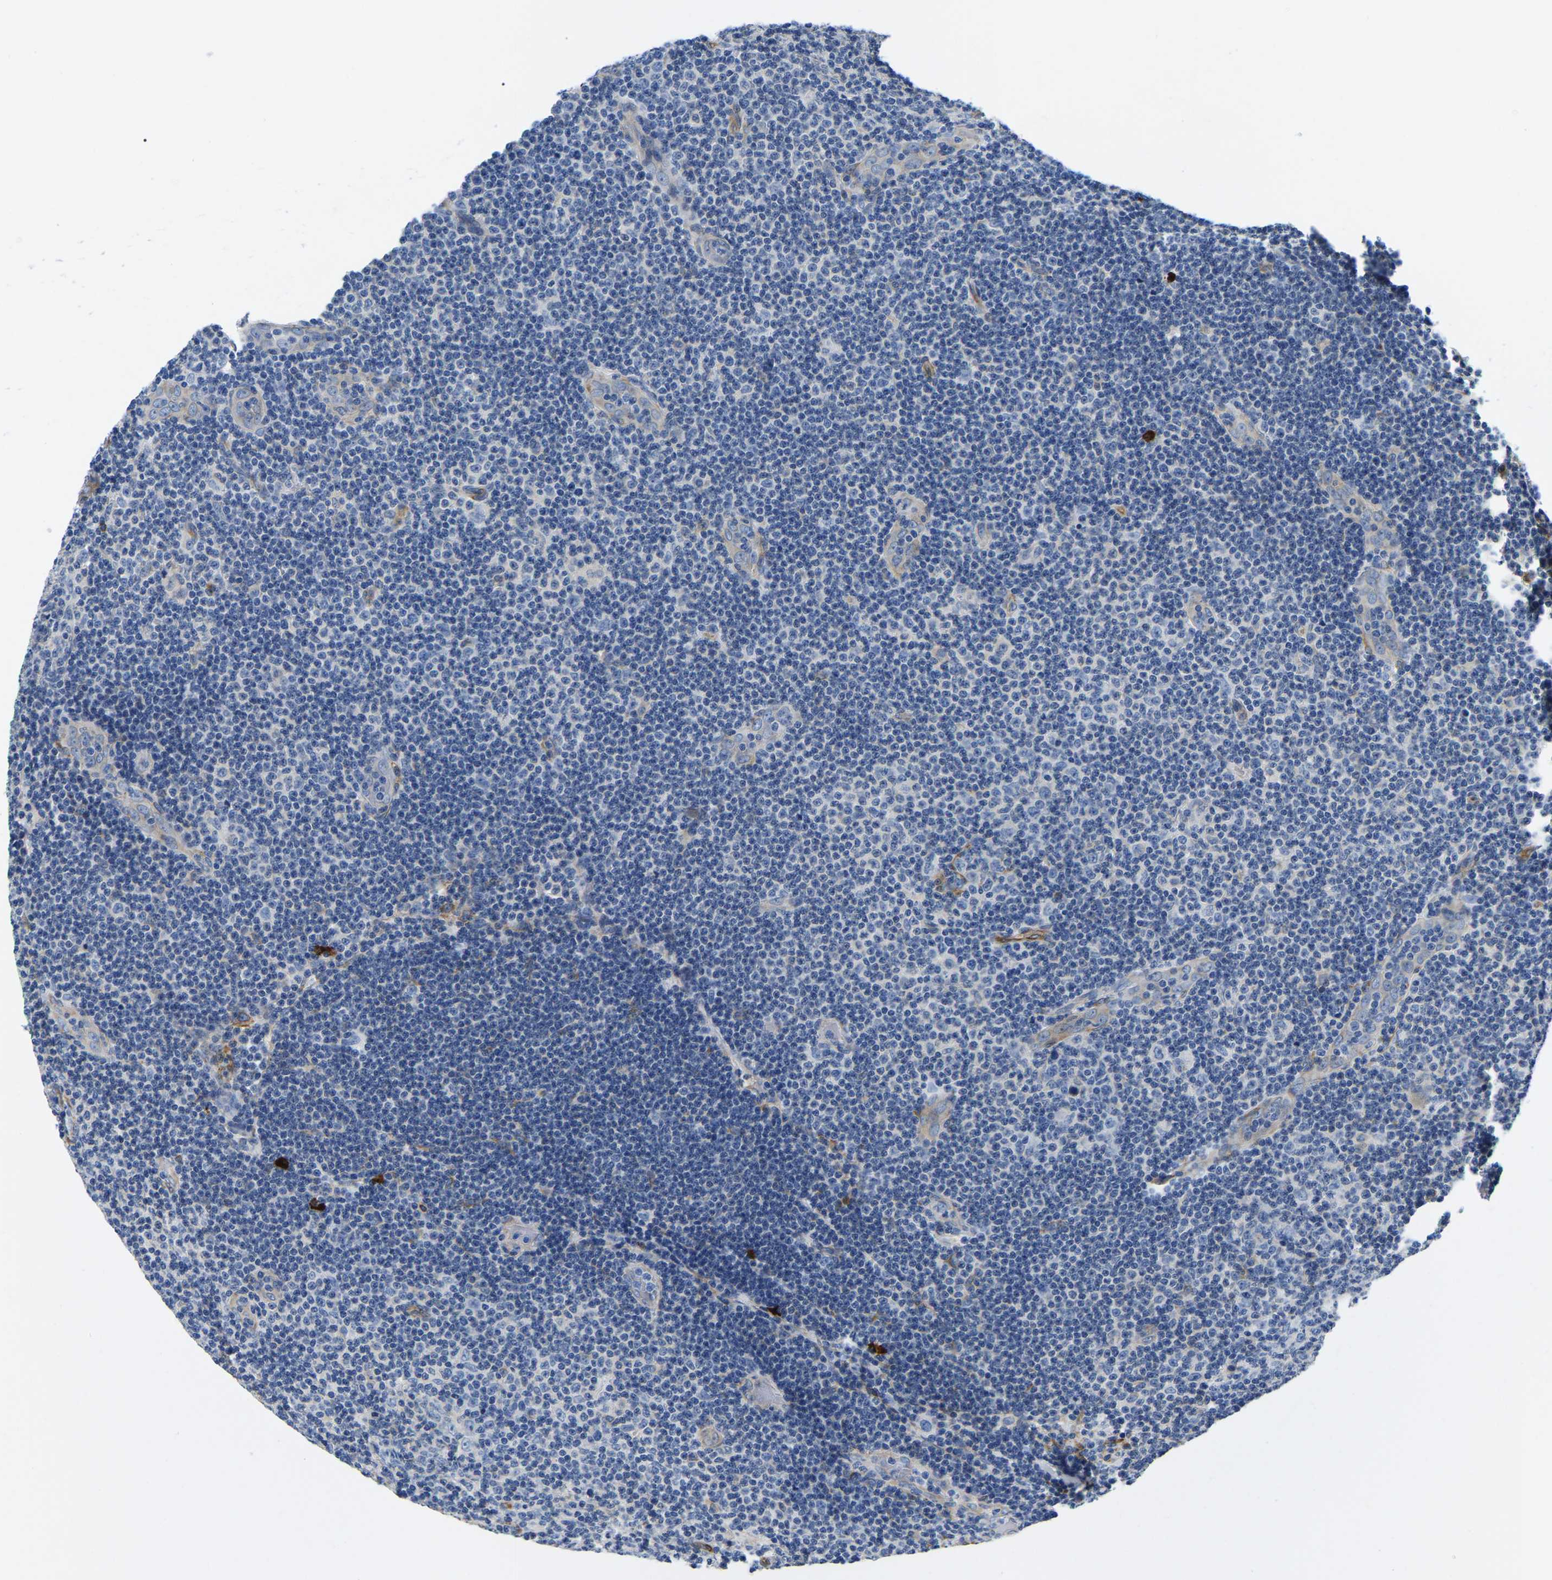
{"staining": {"intensity": "negative", "quantity": "none", "location": "none"}, "tissue": "lymphoma", "cell_type": "Tumor cells", "image_type": "cancer", "snomed": [{"axis": "morphology", "description": "Malignant lymphoma, non-Hodgkin's type, Low grade"}, {"axis": "topography", "description": "Lymph node"}], "caption": "Histopathology image shows no protein expression in tumor cells of lymphoma tissue.", "gene": "DUSP8", "patient": {"sex": "male", "age": 83}}